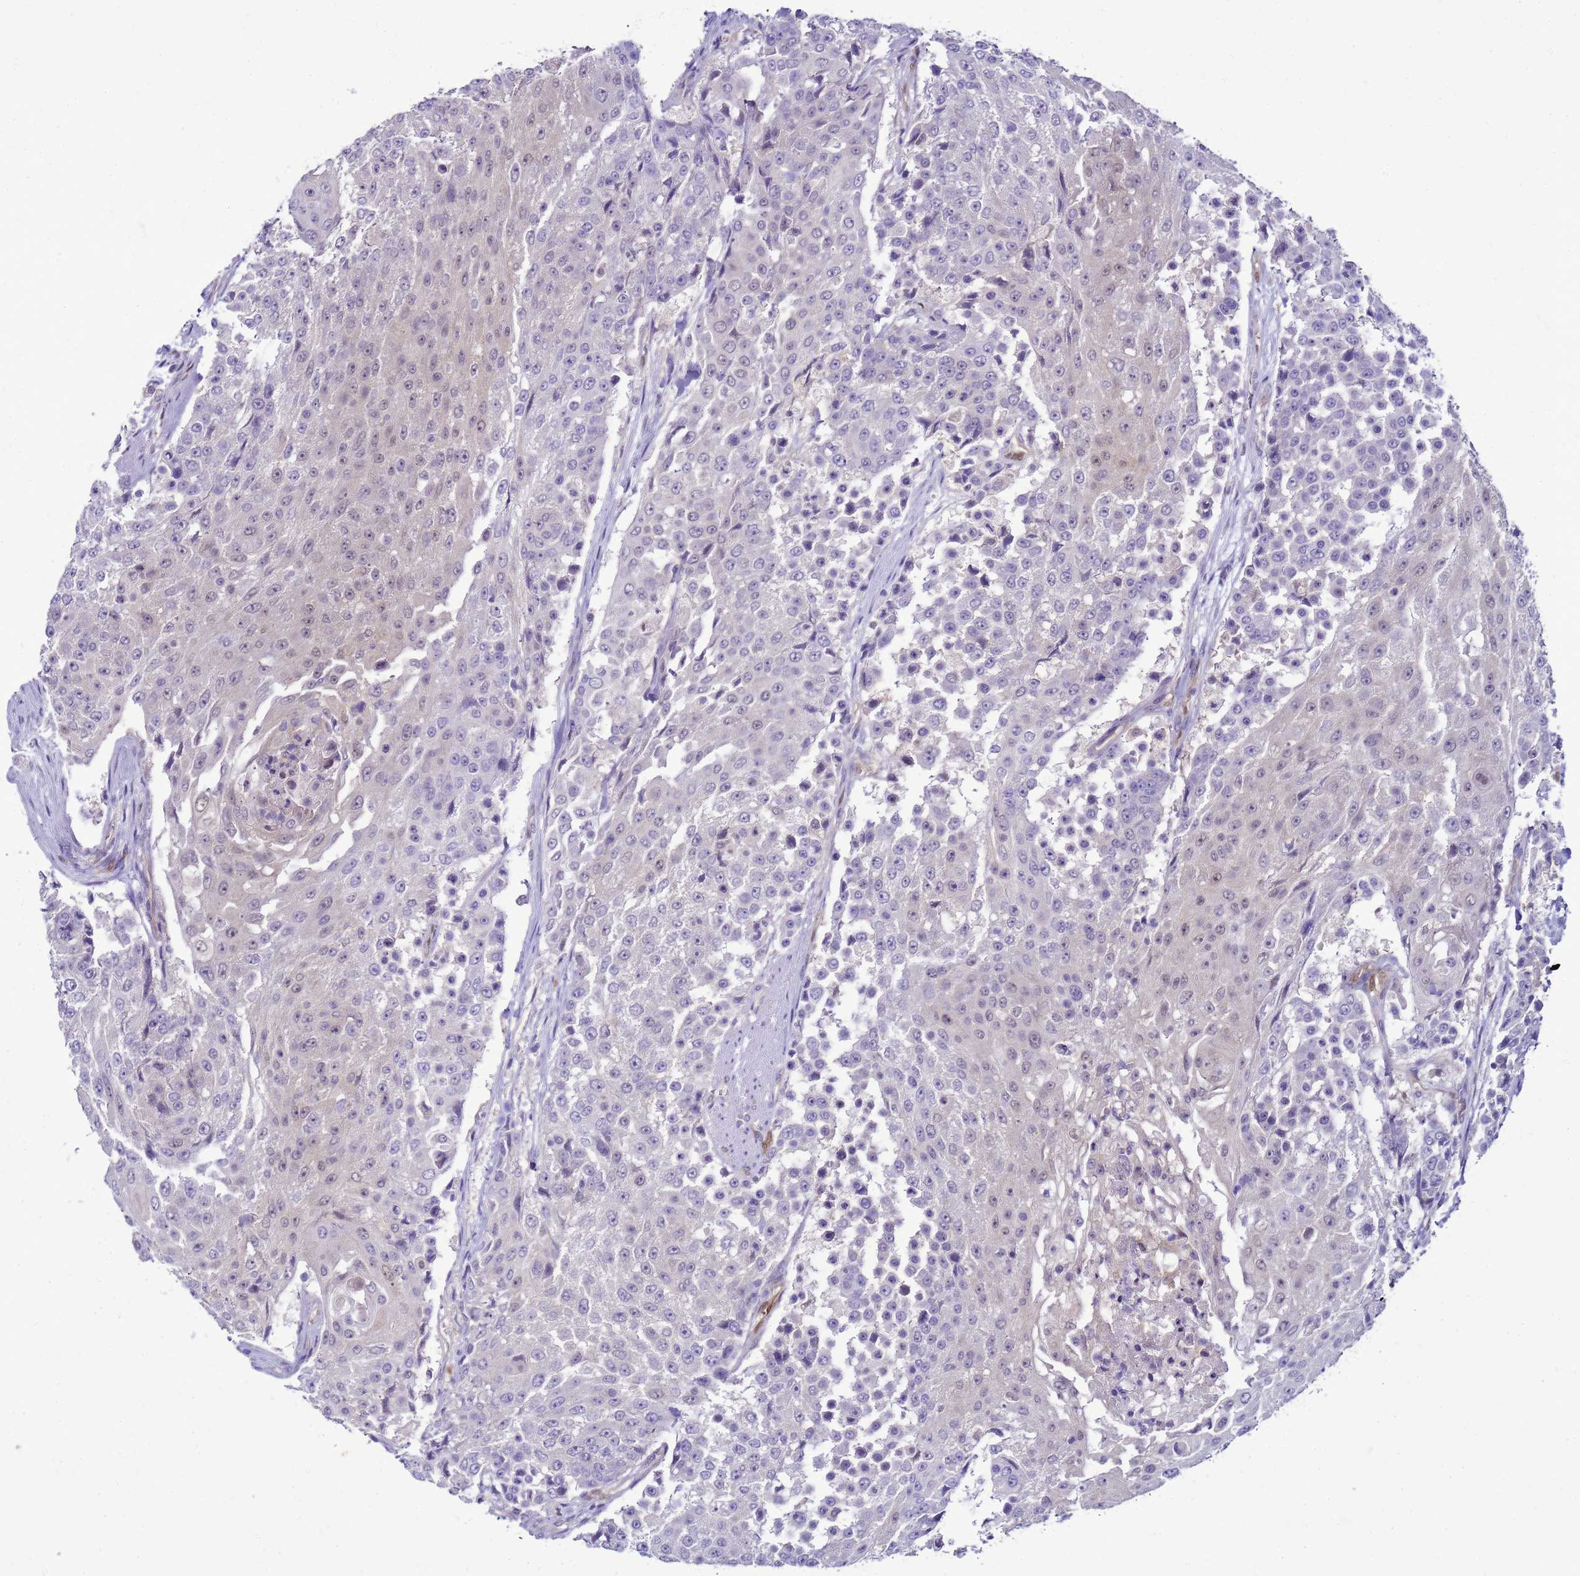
{"staining": {"intensity": "negative", "quantity": "none", "location": "none"}, "tissue": "urothelial cancer", "cell_type": "Tumor cells", "image_type": "cancer", "snomed": [{"axis": "morphology", "description": "Urothelial carcinoma, High grade"}, {"axis": "topography", "description": "Urinary bladder"}], "caption": "High-grade urothelial carcinoma was stained to show a protein in brown. There is no significant staining in tumor cells. (DAB (3,3'-diaminobenzidine) immunohistochemistry visualized using brightfield microscopy, high magnification).", "gene": "DDI2", "patient": {"sex": "female", "age": 63}}